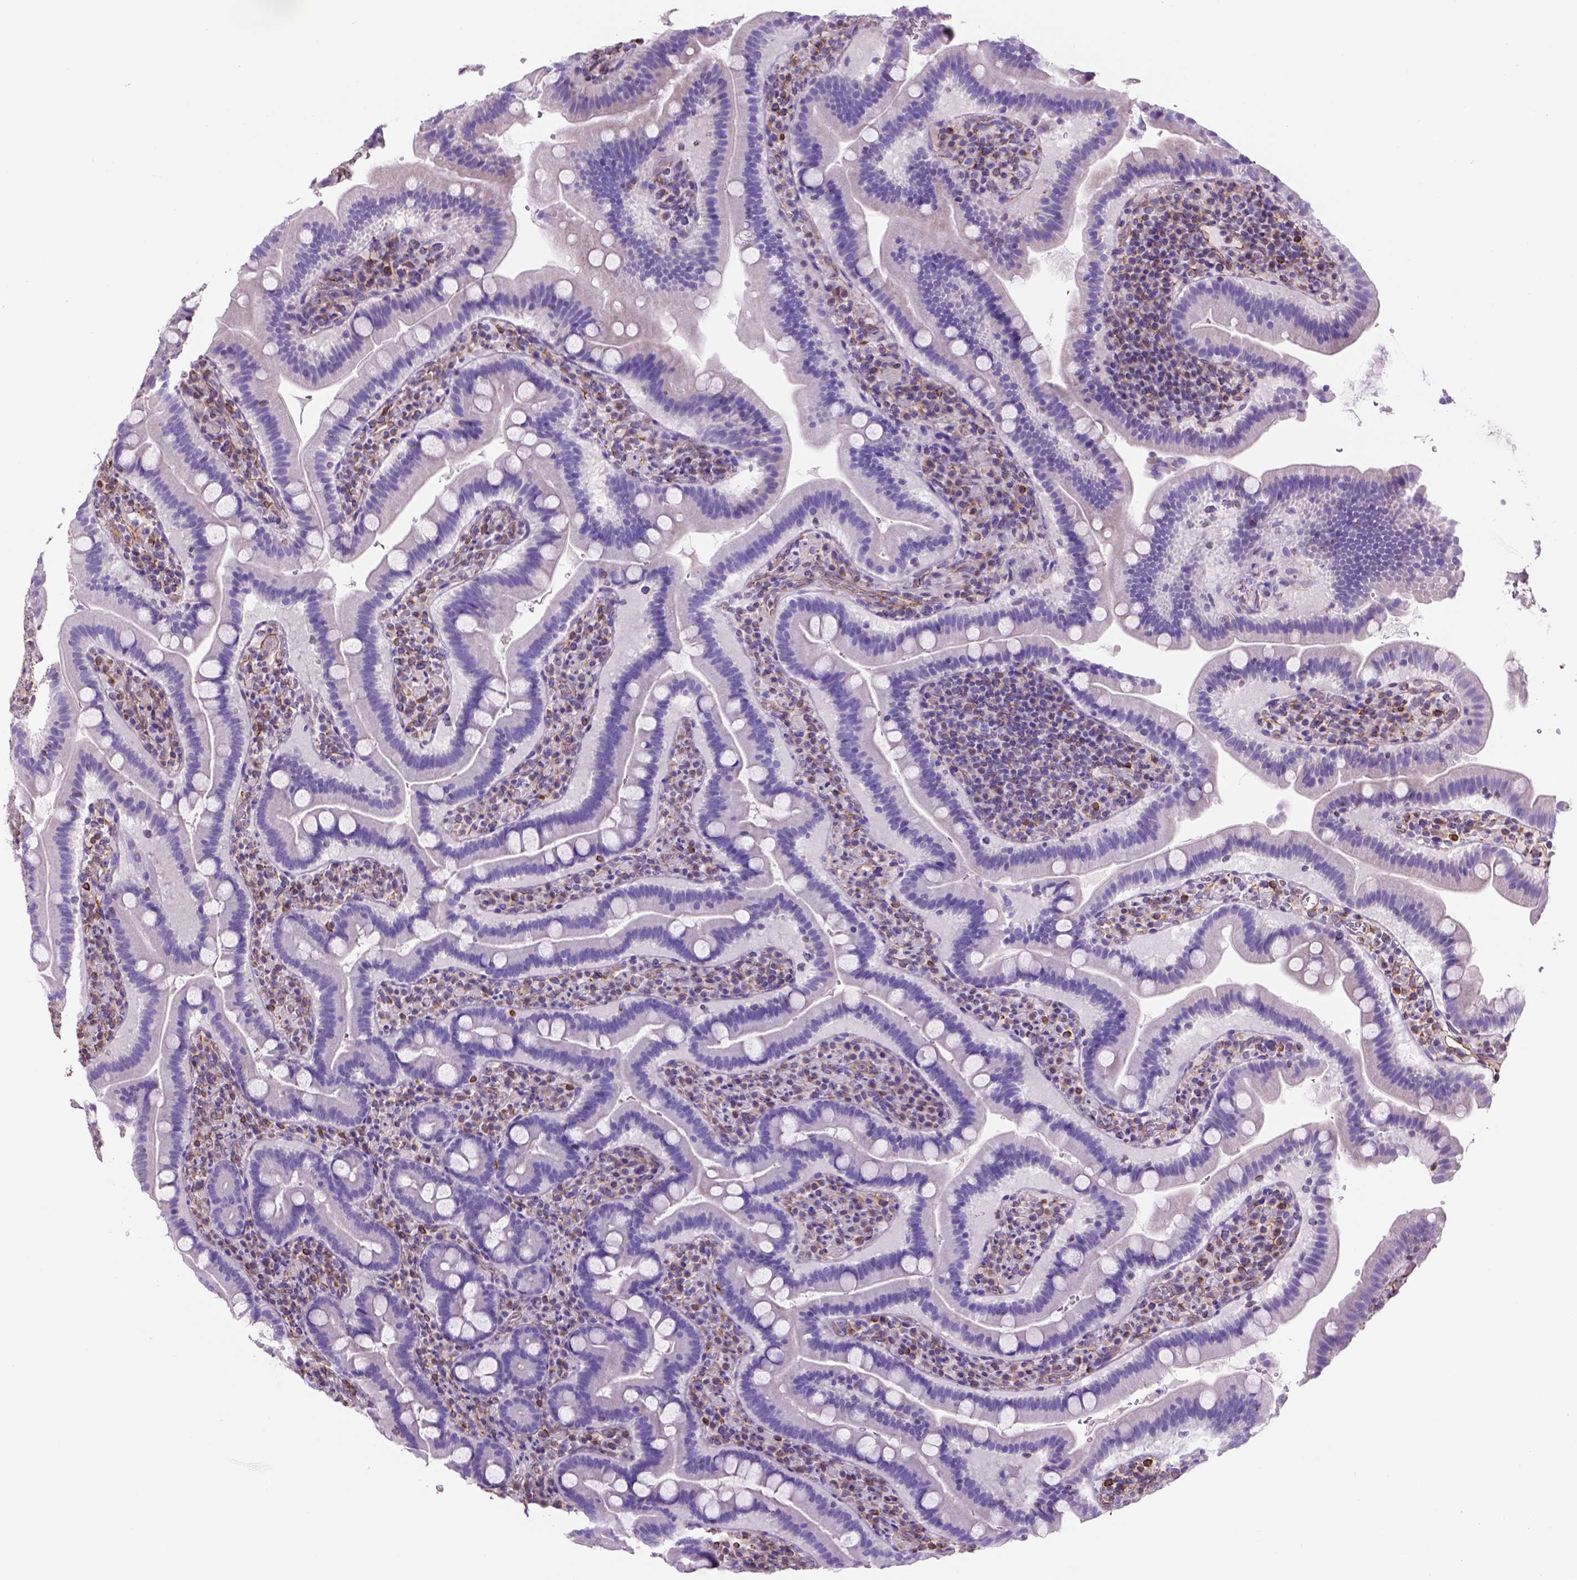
{"staining": {"intensity": "negative", "quantity": "none", "location": "none"}, "tissue": "small intestine", "cell_type": "Glandular cells", "image_type": "normal", "snomed": [{"axis": "morphology", "description": "Normal tissue, NOS"}, {"axis": "topography", "description": "Small intestine"}], "caption": "IHC micrograph of normal human small intestine stained for a protein (brown), which exhibits no staining in glandular cells.", "gene": "ZZZ3", "patient": {"sex": "male", "age": 26}}